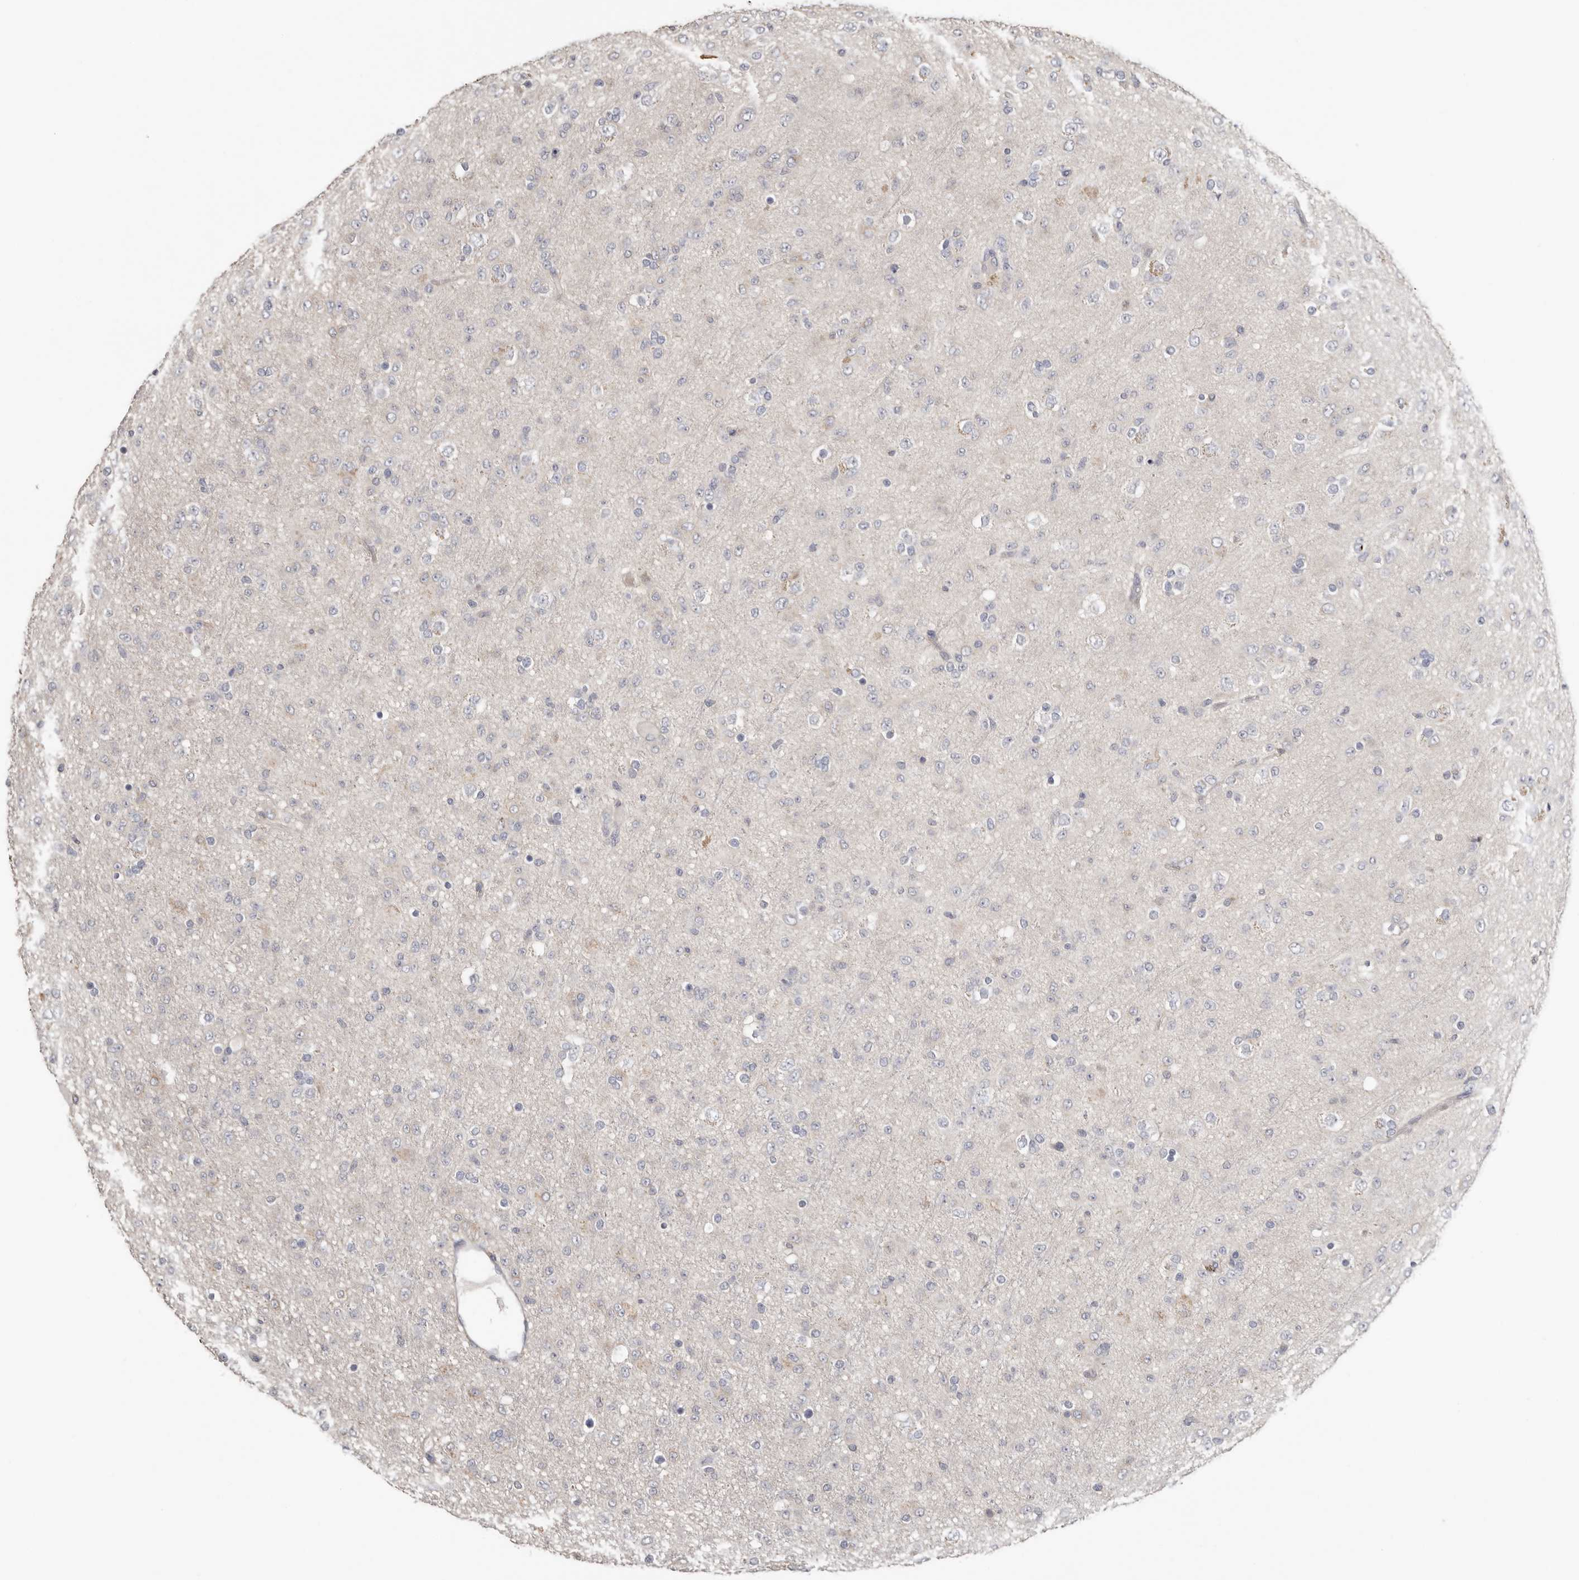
{"staining": {"intensity": "negative", "quantity": "none", "location": "none"}, "tissue": "glioma", "cell_type": "Tumor cells", "image_type": "cancer", "snomed": [{"axis": "morphology", "description": "Glioma, malignant, Low grade"}, {"axis": "topography", "description": "Brain"}], "caption": "Tumor cells show no significant protein expression in glioma.", "gene": "S100A14", "patient": {"sex": "male", "age": 65}}